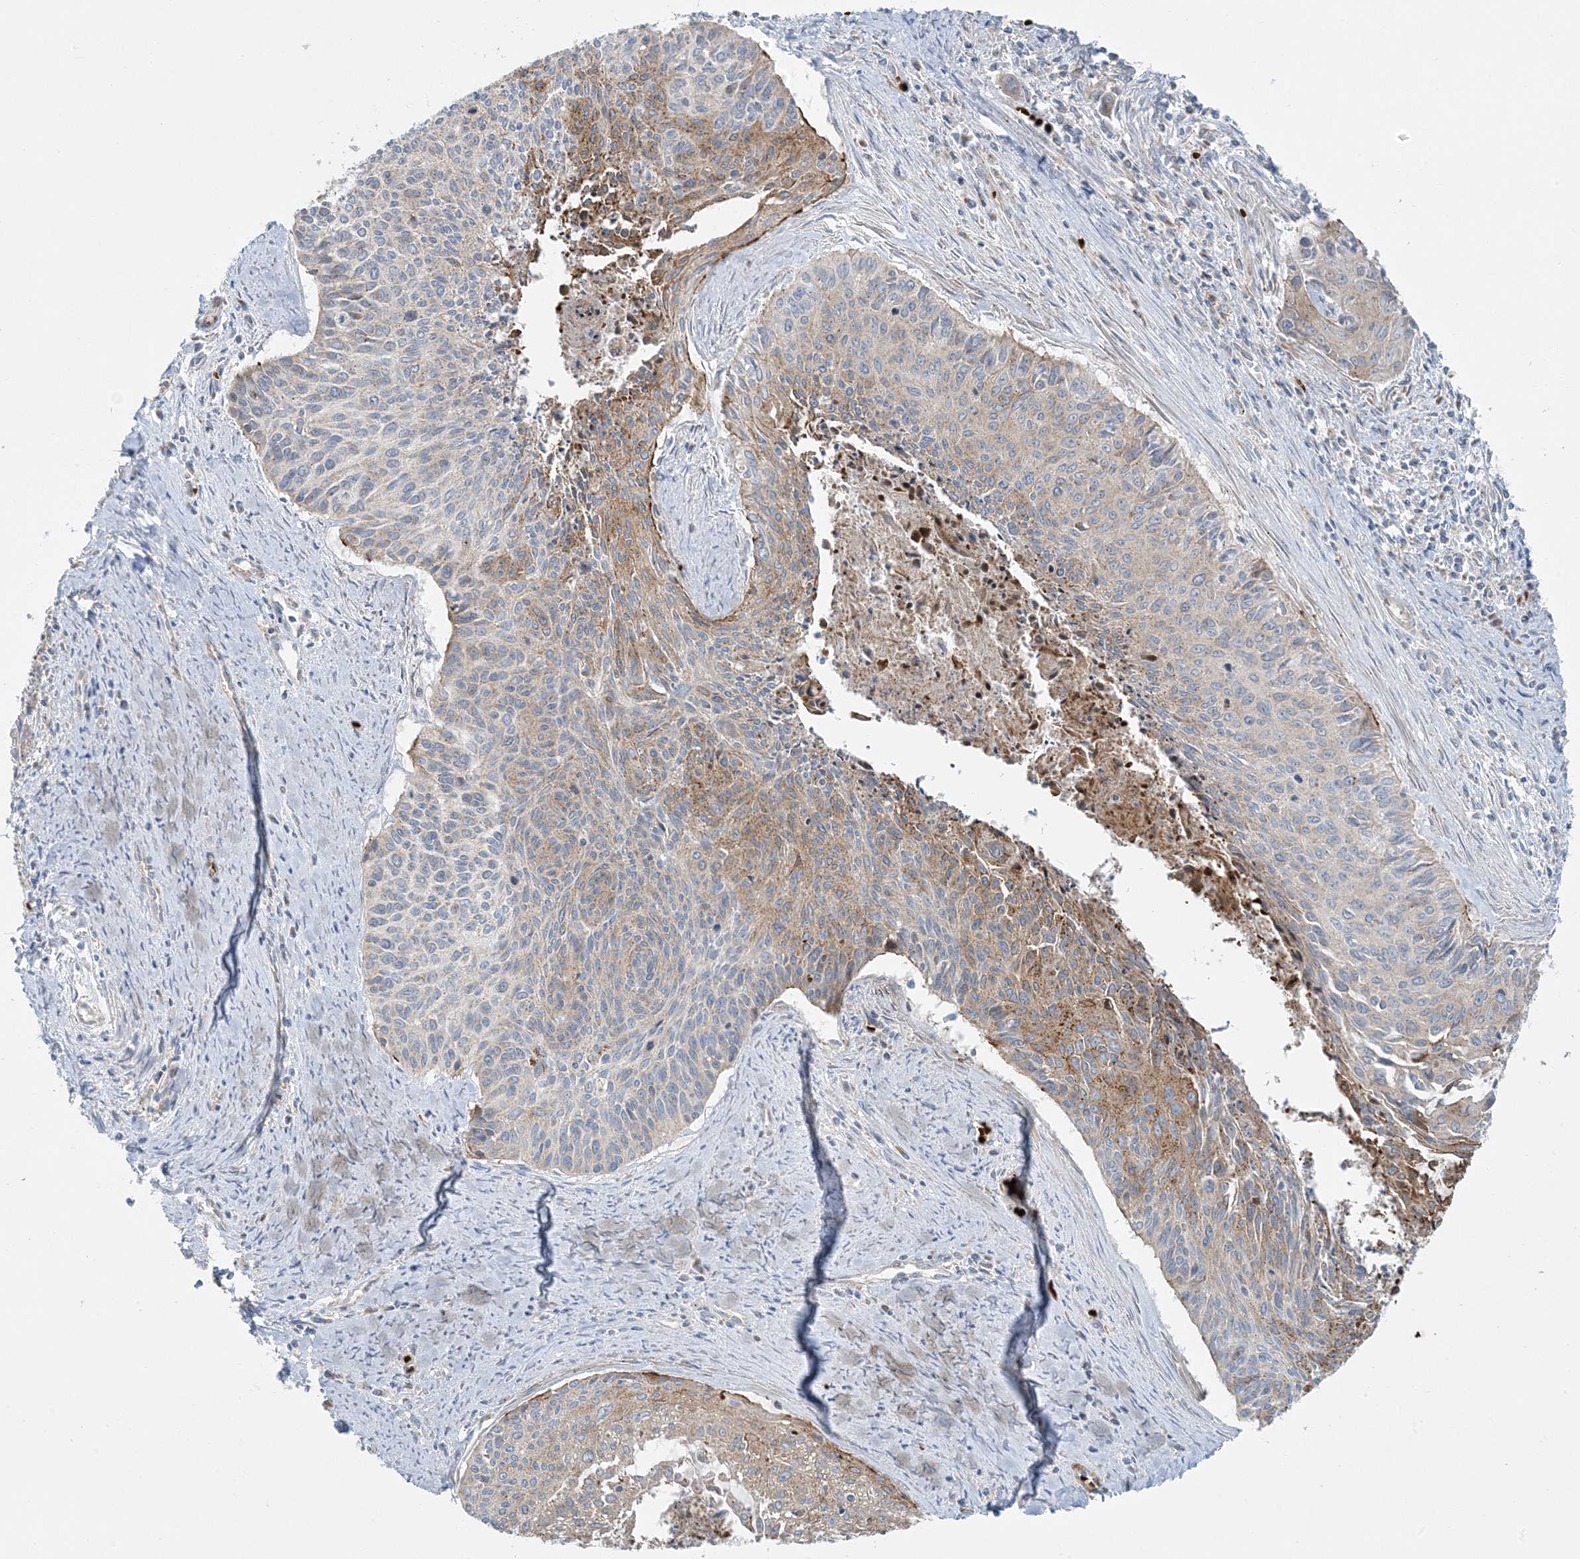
{"staining": {"intensity": "moderate", "quantity": "25%-75%", "location": "cytoplasmic/membranous"}, "tissue": "cervical cancer", "cell_type": "Tumor cells", "image_type": "cancer", "snomed": [{"axis": "morphology", "description": "Squamous cell carcinoma, NOS"}, {"axis": "topography", "description": "Cervix"}], "caption": "The immunohistochemical stain shows moderate cytoplasmic/membranous positivity in tumor cells of cervical cancer (squamous cell carcinoma) tissue.", "gene": "PIK3R4", "patient": {"sex": "female", "age": 55}}